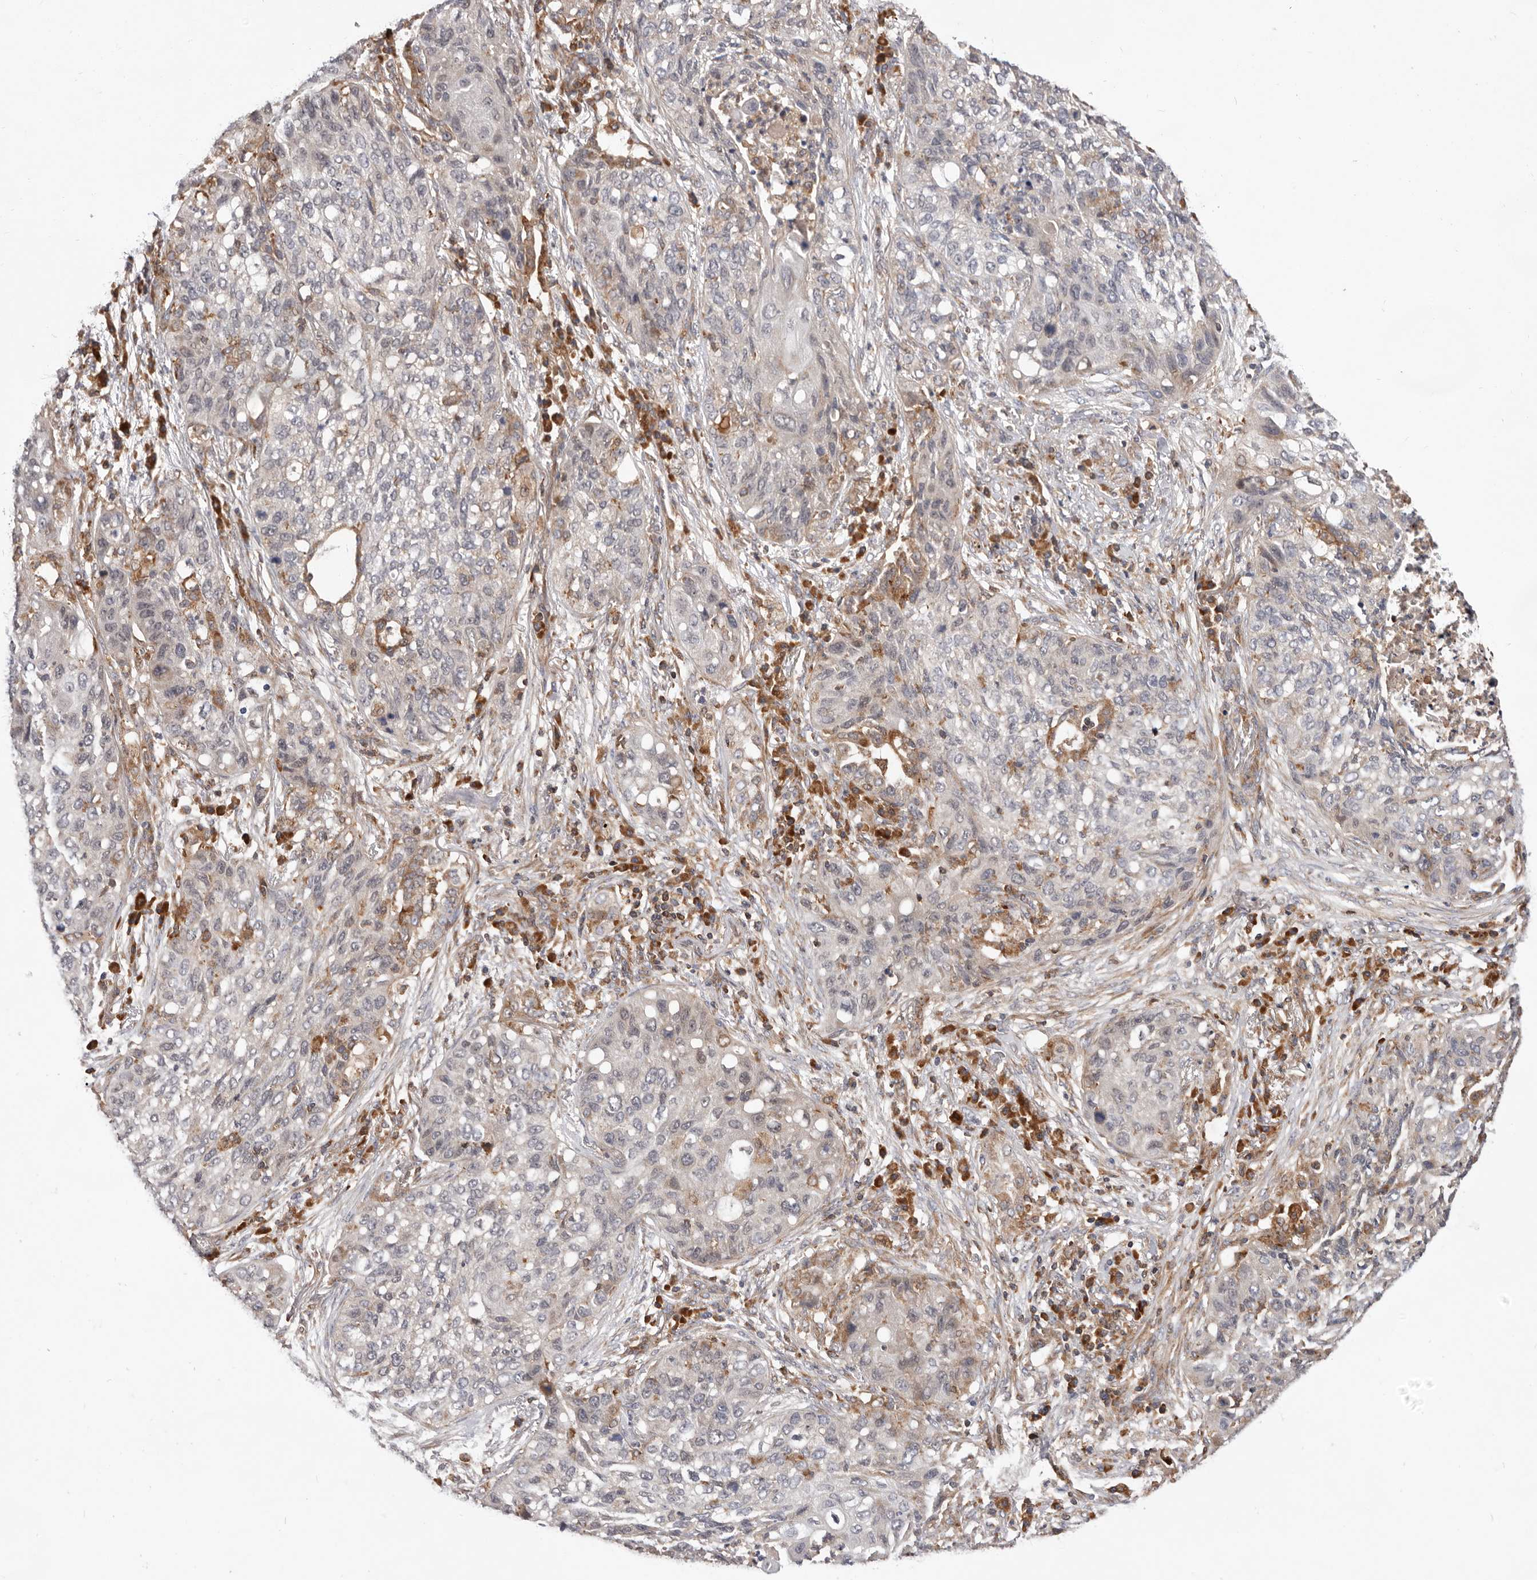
{"staining": {"intensity": "moderate", "quantity": "<25%", "location": "cytoplasmic/membranous"}, "tissue": "lung cancer", "cell_type": "Tumor cells", "image_type": "cancer", "snomed": [{"axis": "morphology", "description": "Squamous cell carcinoma, NOS"}, {"axis": "topography", "description": "Lung"}], "caption": "The histopathology image demonstrates staining of lung cancer, revealing moderate cytoplasmic/membranous protein staining (brown color) within tumor cells.", "gene": "RNF213", "patient": {"sex": "female", "age": 63}}